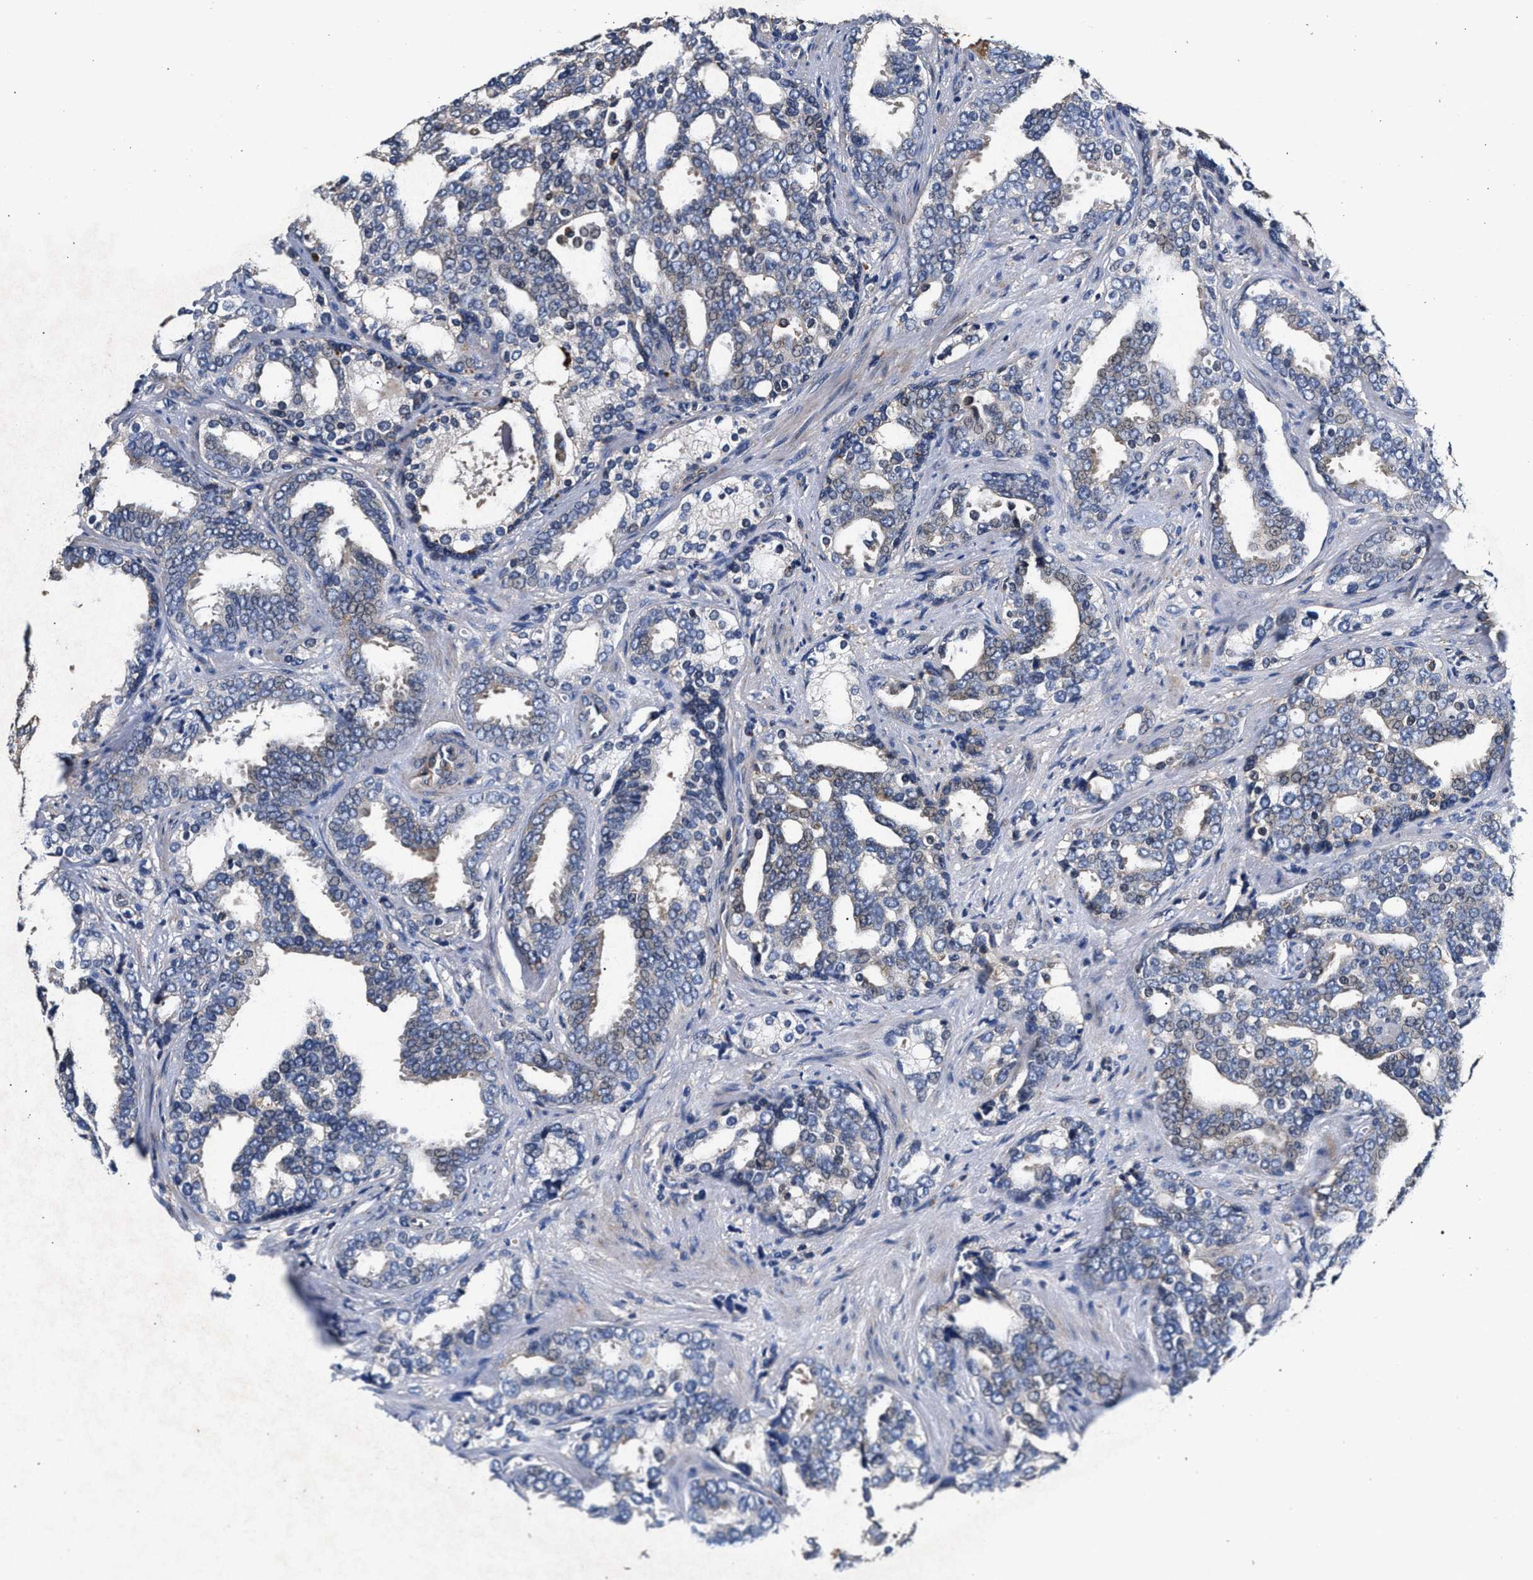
{"staining": {"intensity": "negative", "quantity": "none", "location": "none"}, "tissue": "prostate cancer", "cell_type": "Tumor cells", "image_type": "cancer", "snomed": [{"axis": "morphology", "description": "Adenocarcinoma, High grade"}, {"axis": "topography", "description": "Prostate"}], "caption": "Immunohistochemistry (IHC) of high-grade adenocarcinoma (prostate) displays no staining in tumor cells. Brightfield microscopy of IHC stained with DAB (brown) and hematoxylin (blue), captured at high magnification.", "gene": "NFKB2", "patient": {"sex": "male", "age": 67}}